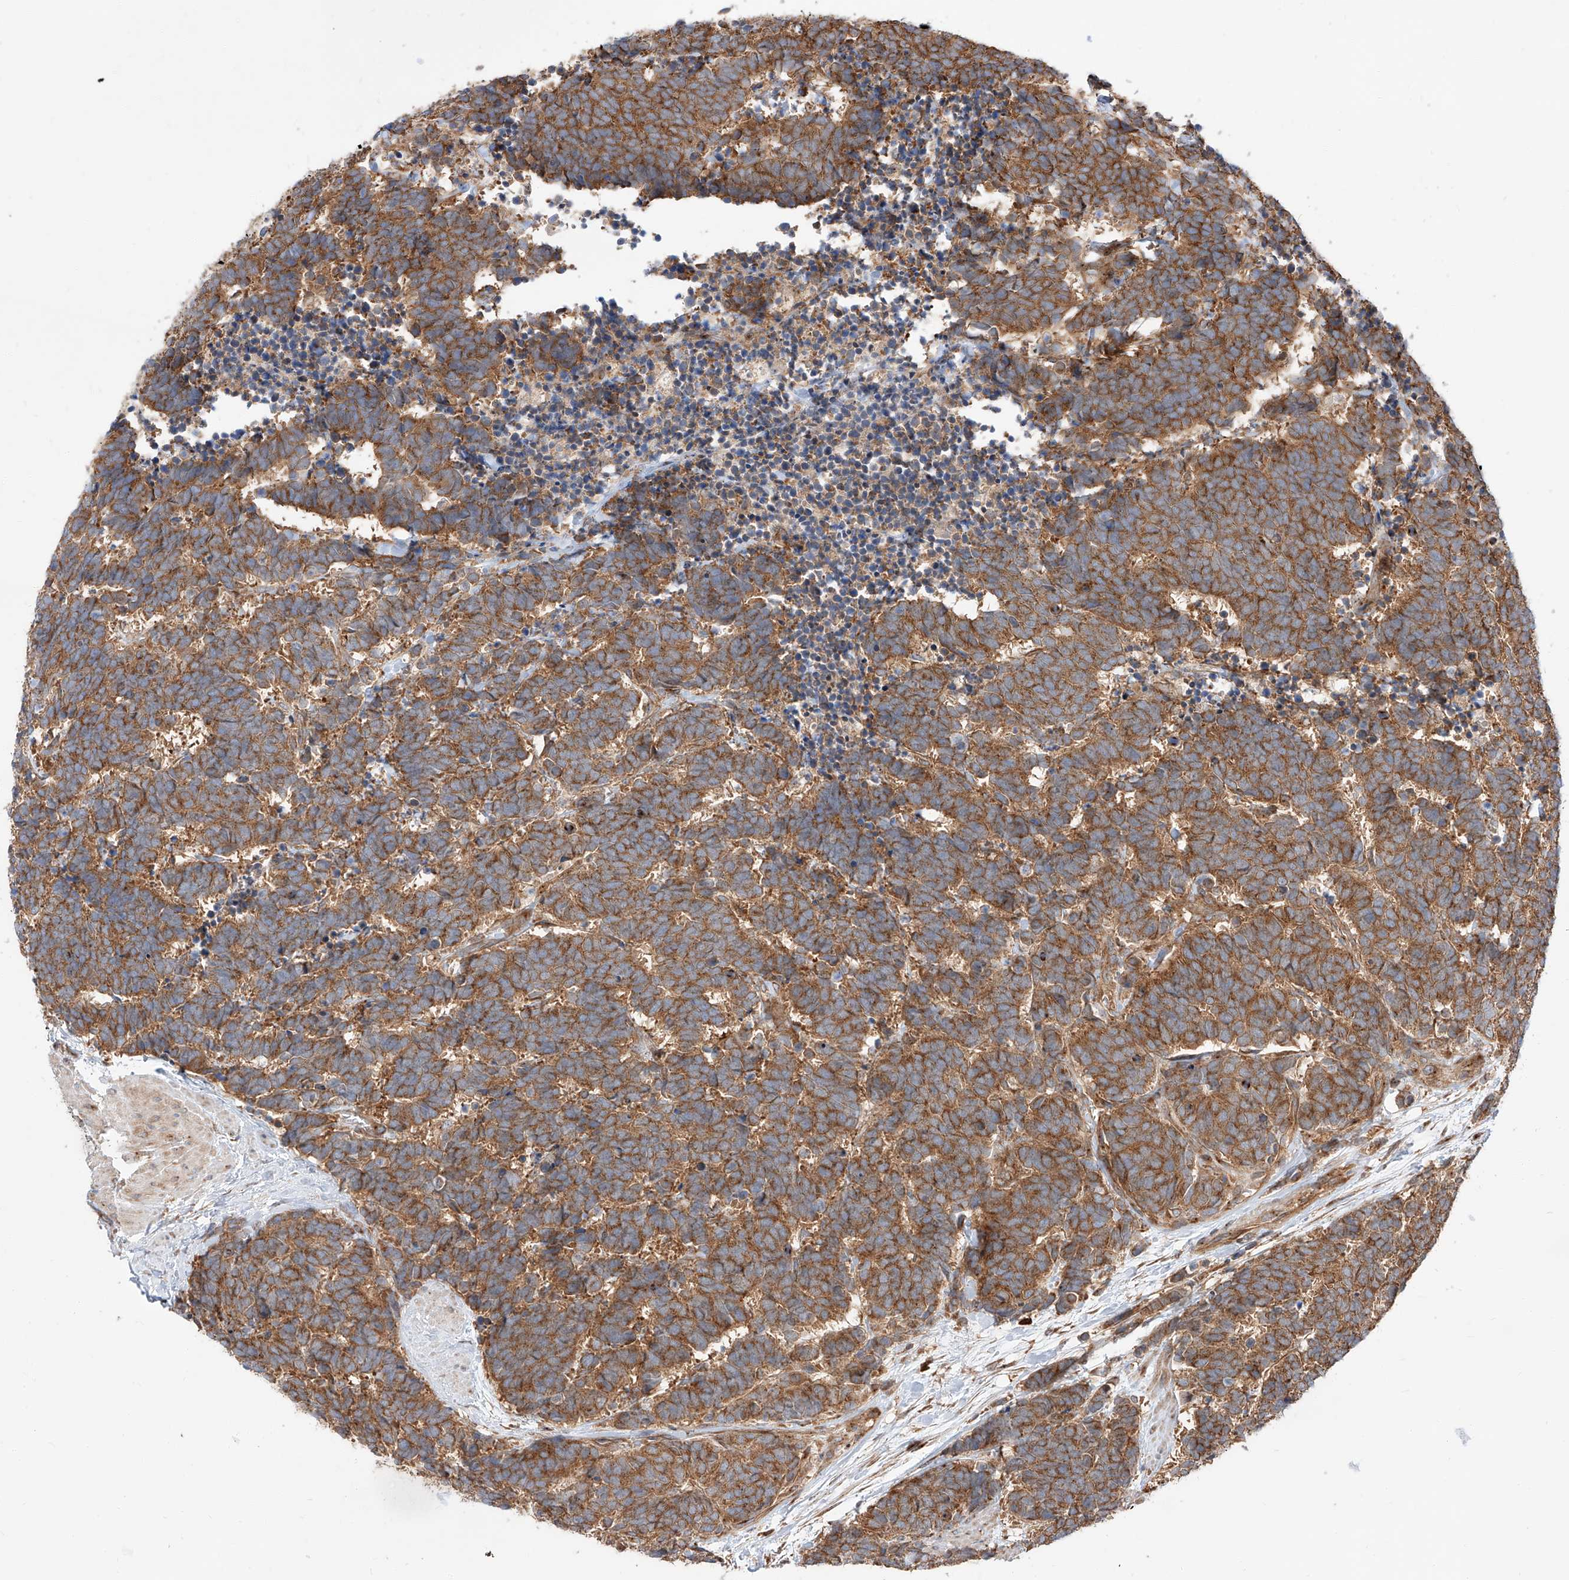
{"staining": {"intensity": "strong", "quantity": ">75%", "location": "cytoplasmic/membranous"}, "tissue": "carcinoid", "cell_type": "Tumor cells", "image_type": "cancer", "snomed": [{"axis": "morphology", "description": "Carcinoma, NOS"}, {"axis": "morphology", "description": "Carcinoid, malignant, NOS"}, {"axis": "topography", "description": "Urinary bladder"}], "caption": "Carcinoma stained with a brown dye reveals strong cytoplasmic/membranous positive positivity in approximately >75% of tumor cells.", "gene": "ISCA2", "patient": {"sex": "male", "age": 57}}